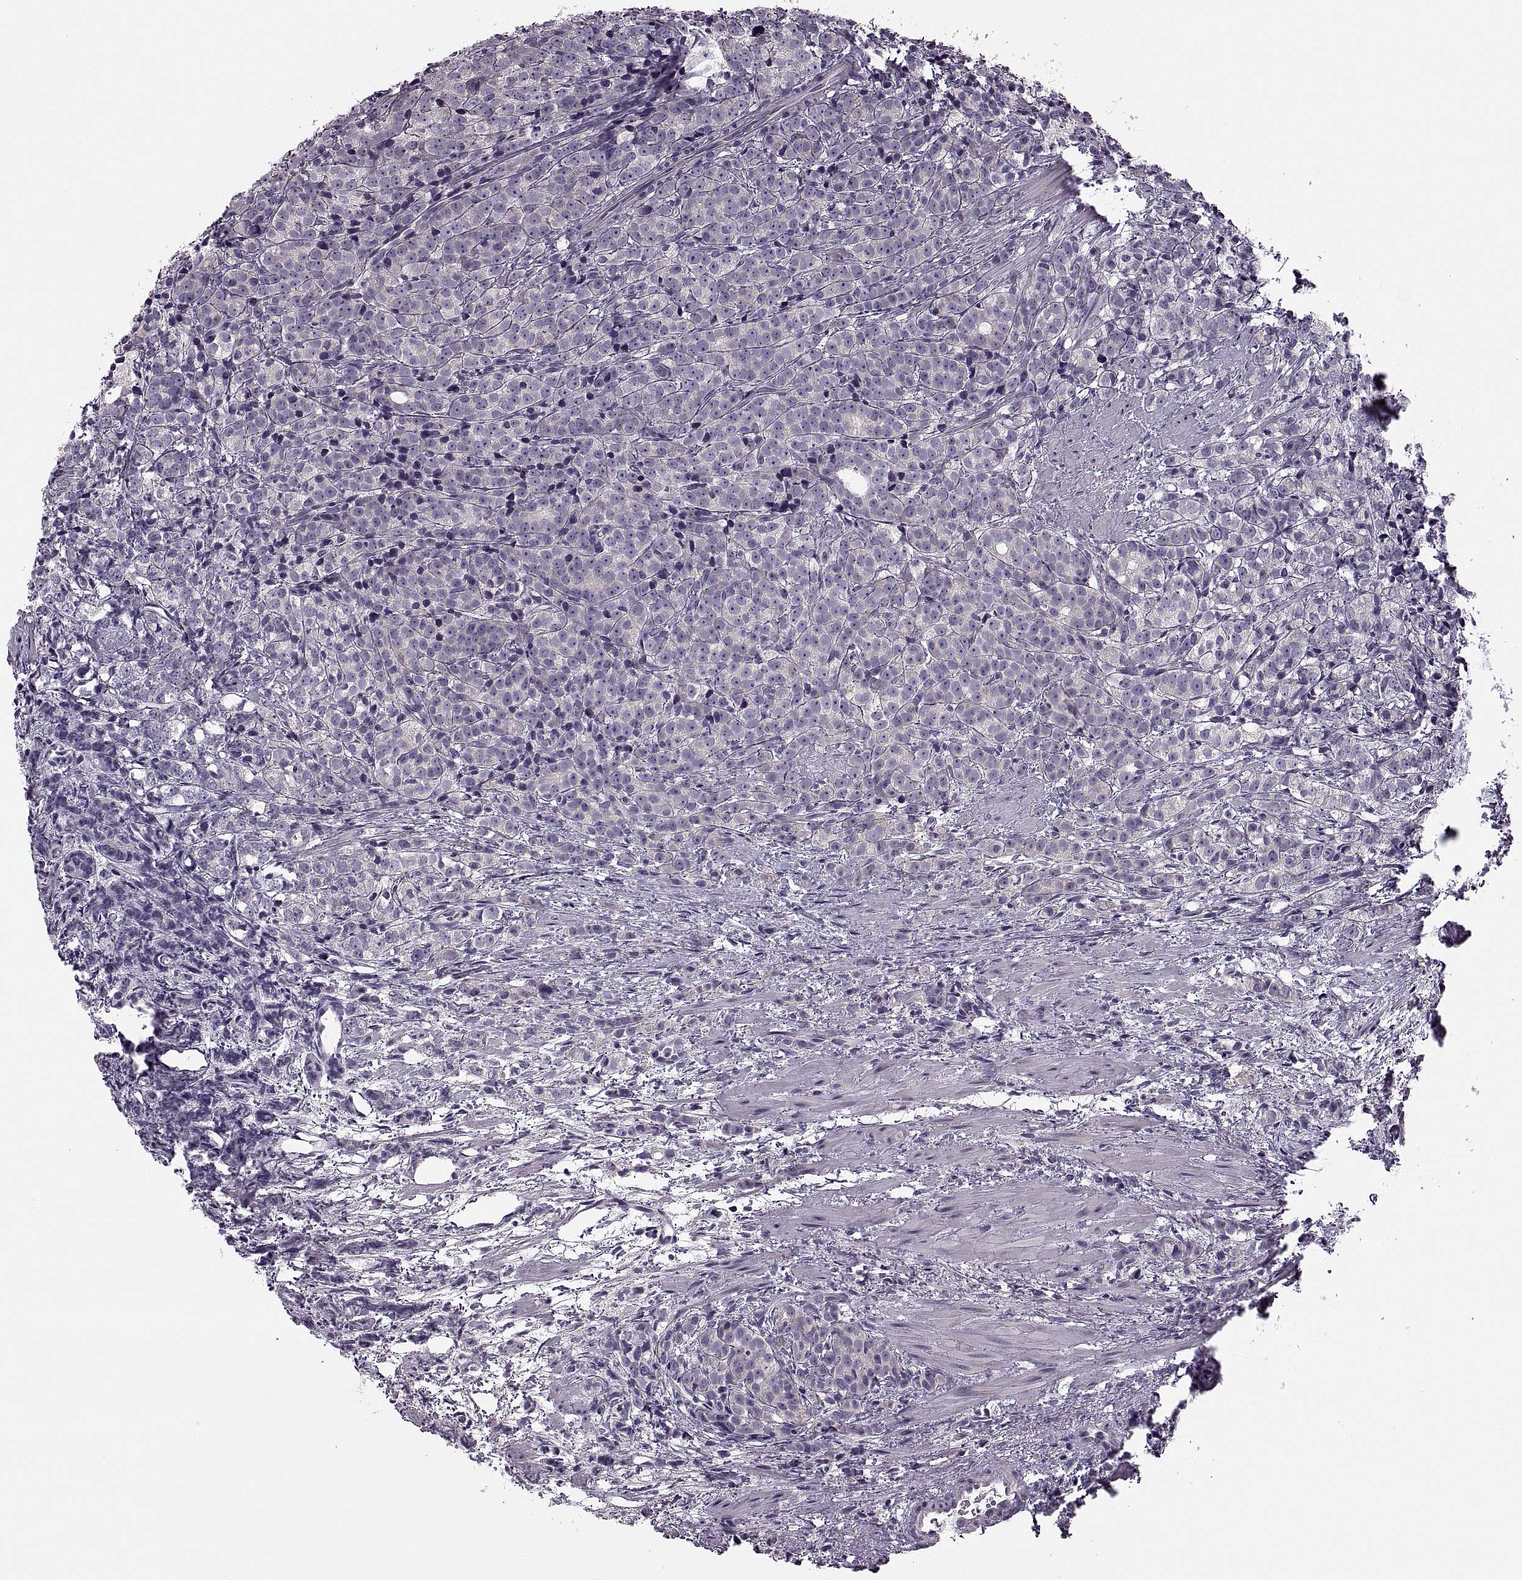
{"staining": {"intensity": "negative", "quantity": "none", "location": "none"}, "tissue": "prostate cancer", "cell_type": "Tumor cells", "image_type": "cancer", "snomed": [{"axis": "morphology", "description": "Adenocarcinoma, High grade"}, {"axis": "topography", "description": "Prostate"}], "caption": "IHC photomicrograph of neoplastic tissue: high-grade adenocarcinoma (prostate) stained with DAB (3,3'-diaminobenzidine) displays no significant protein expression in tumor cells.", "gene": "PRSS54", "patient": {"sex": "male", "age": 53}}